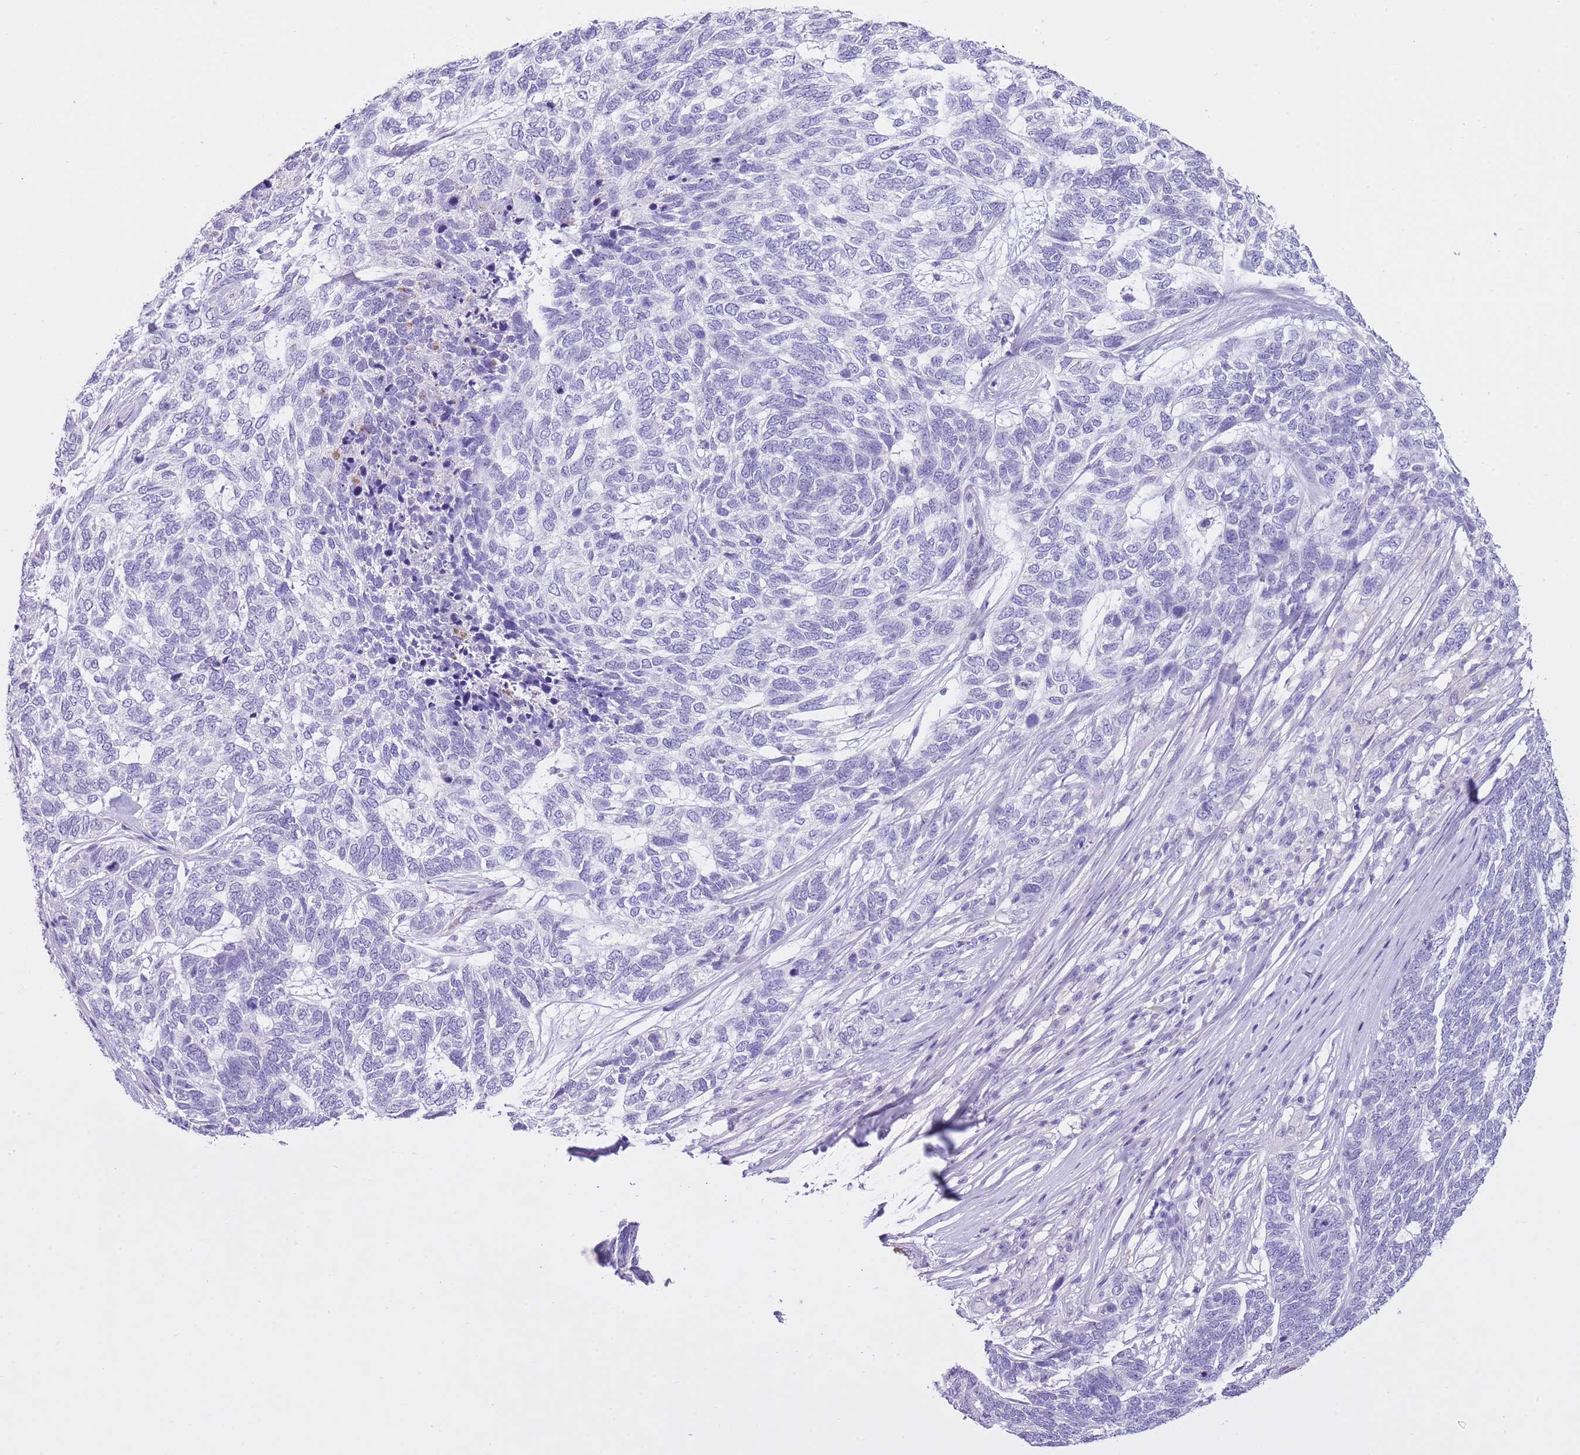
{"staining": {"intensity": "negative", "quantity": "none", "location": "none"}, "tissue": "skin cancer", "cell_type": "Tumor cells", "image_type": "cancer", "snomed": [{"axis": "morphology", "description": "Basal cell carcinoma"}, {"axis": "topography", "description": "Skin"}], "caption": "An image of skin cancer (basal cell carcinoma) stained for a protein shows no brown staining in tumor cells.", "gene": "CLEC2A", "patient": {"sex": "female", "age": 65}}